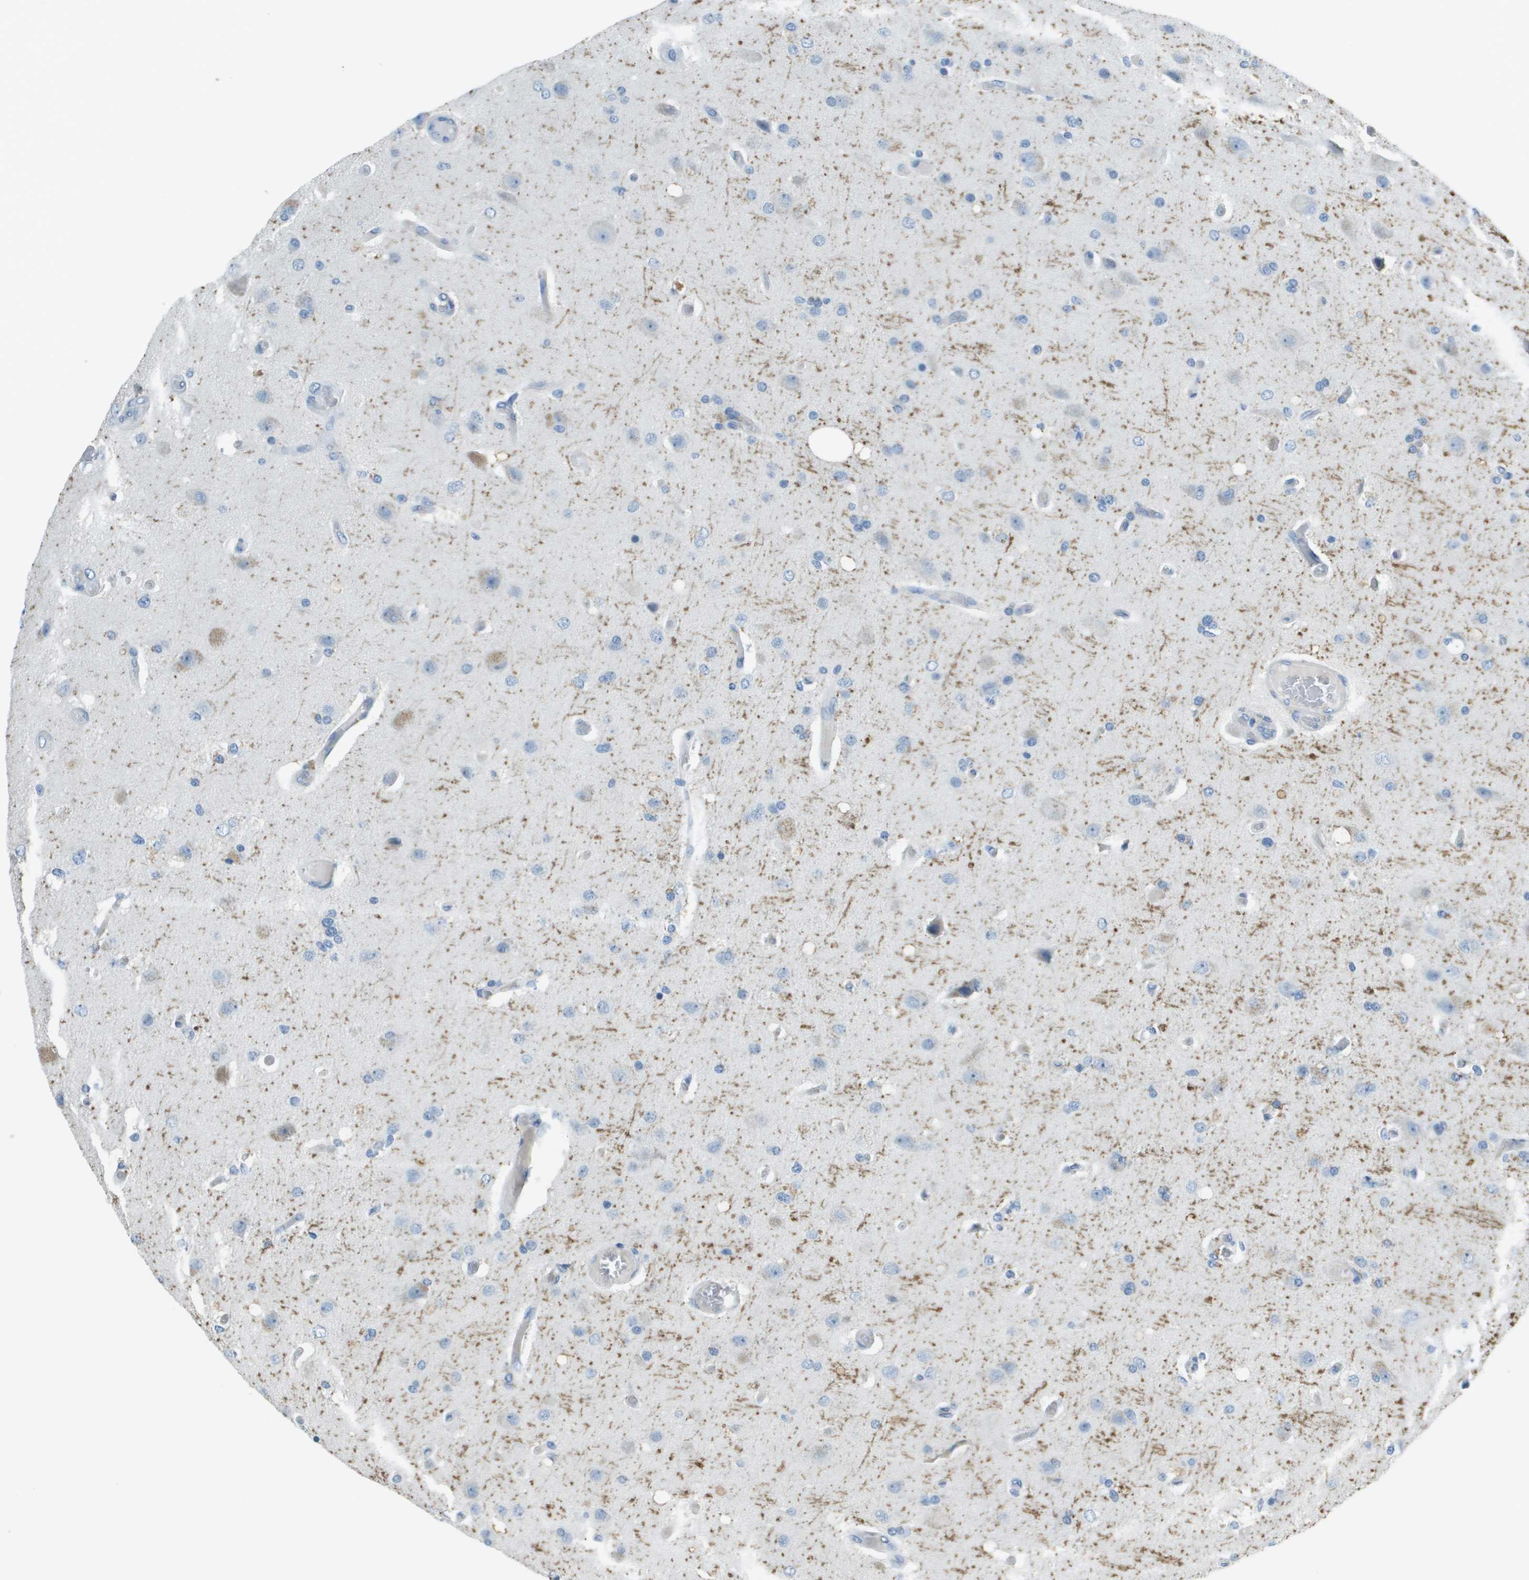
{"staining": {"intensity": "negative", "quantity": "none", "location": "none"}, "tissue": "glioma", "cell_type": "Tumor cells", "image_type": "cancer", "snomed": [{"axis": "morphology", "description": "Normal tissue, NOS"}, {"axis": "morphology", "description": "Glioma, malignant, High grade"}, {"axis": "topography", "description": "Cerebral cortex"}], "caption": "Immunohistochemical staining of glioma demonstrates no significant positivity in tumor cells.", "gene": "PTGDR2", "patient": {"sex": "male", "age": 77}}